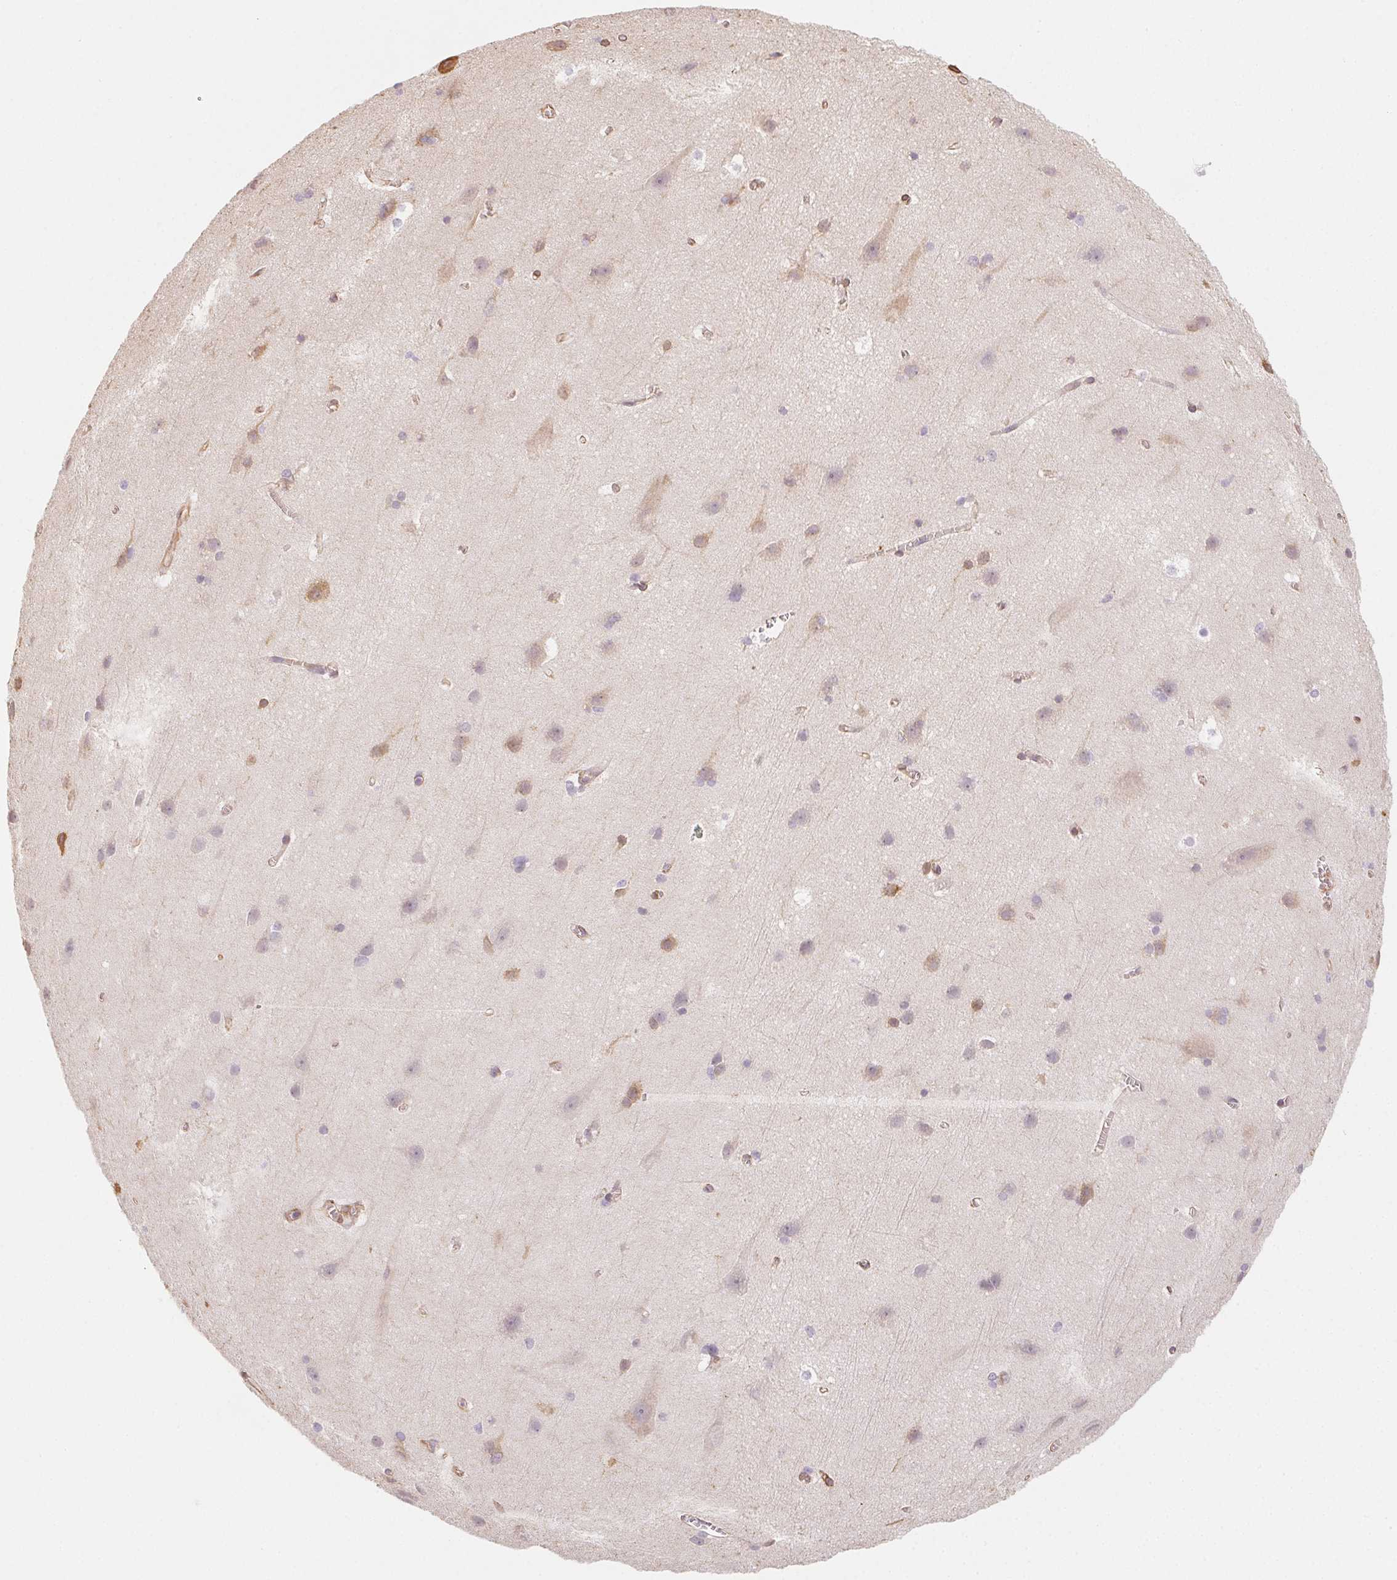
{"staining": {"intensity": "moderate", "quantity": "25%-75%", "location": "cytoplasmic/membranous"}, "tissue": "cerebral cortex", "cell_type": "Endothelial cells", "image_type": "normal", "snomed": [{"axis": "morphology", "description": "Normal tissue, NOS"}, {"axis": "topography", "description": "Cerebral cortex"}], "caption": "Moderate cytoplasmic/membranous staining for a protein is present in about 25%-75% of endothelial cells of normal cerebral cortex using immunohistochemistry (IHC).", "gene": "RSBN1", "patient": {"sex": "male", "age": 37}}